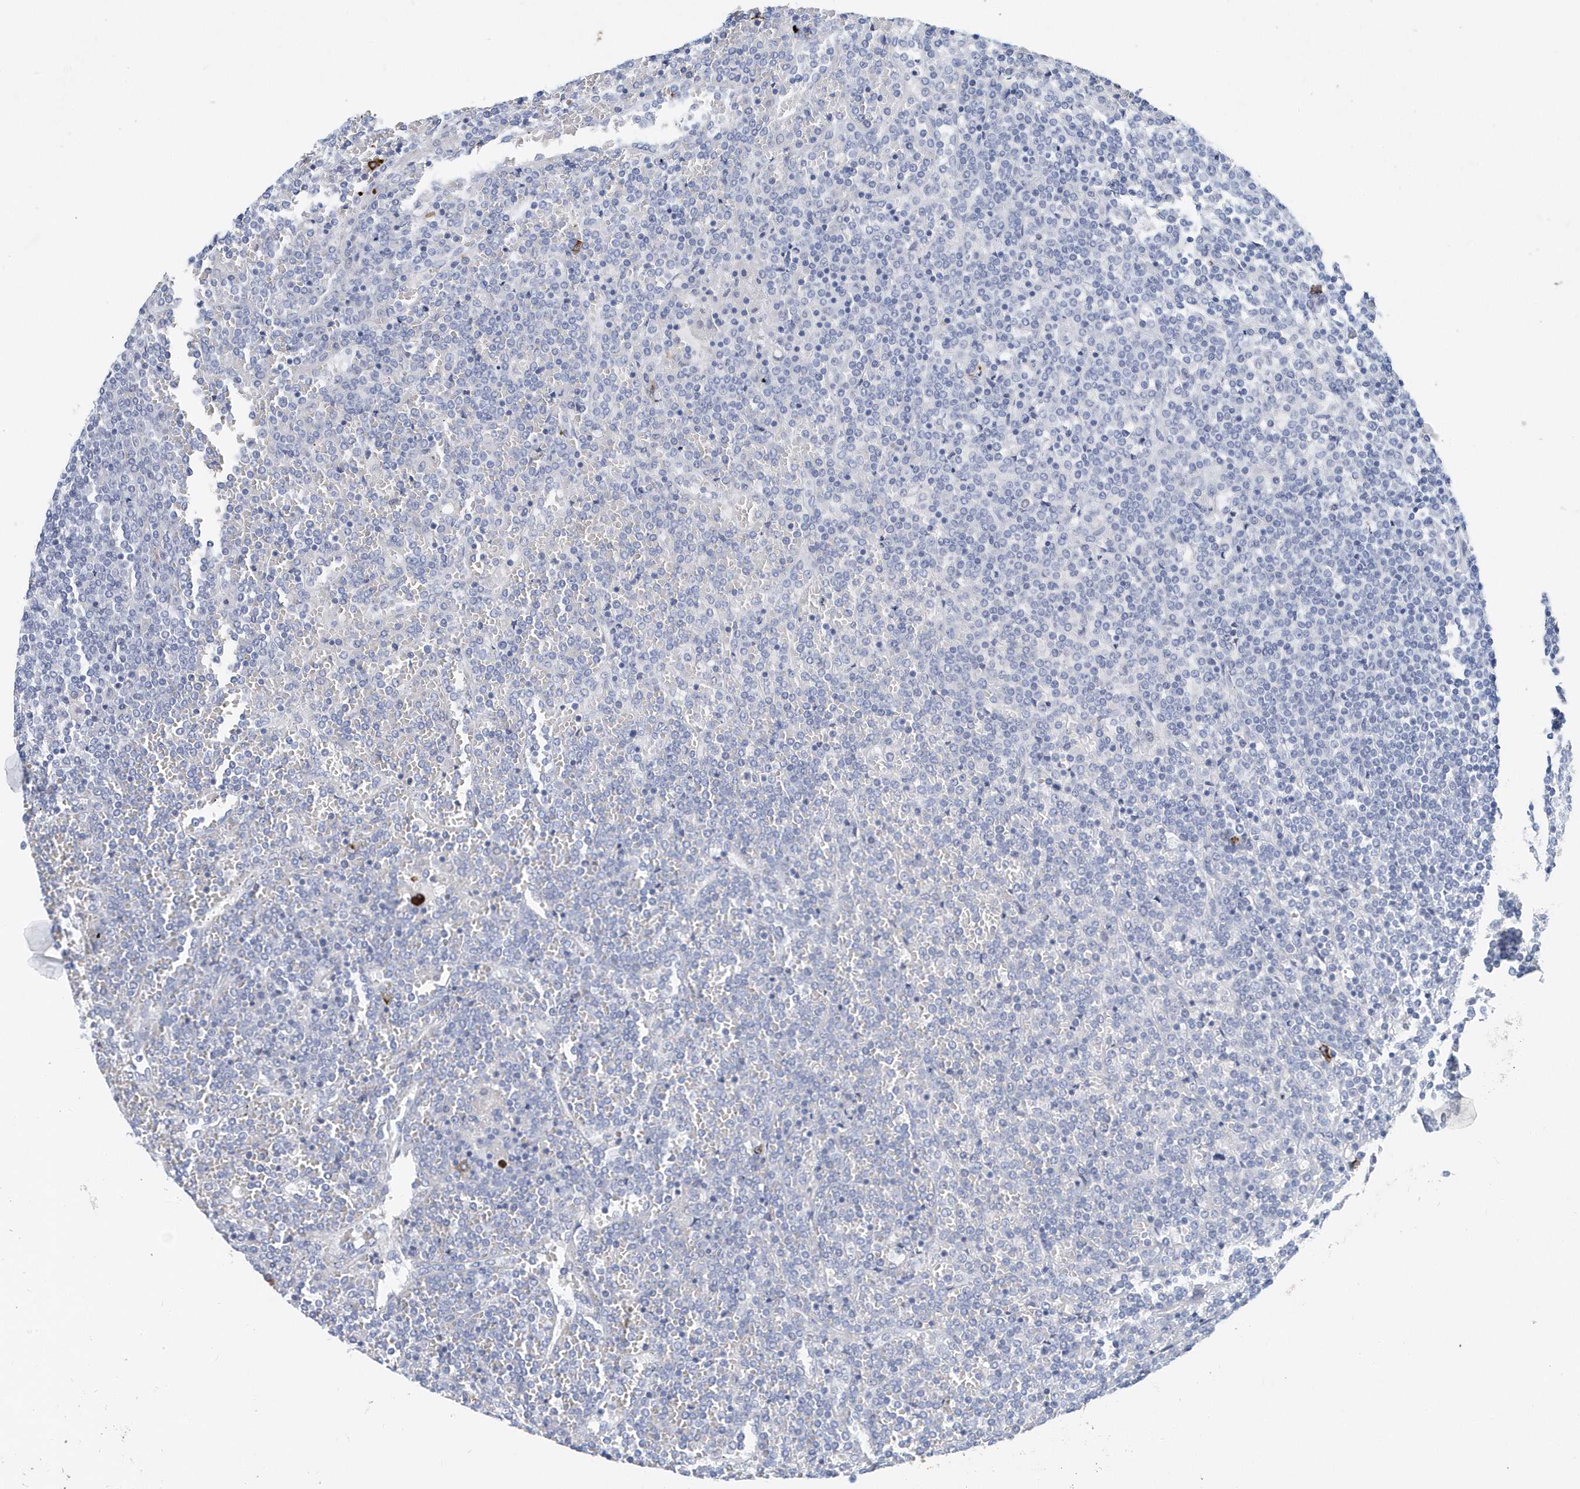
{"staining": {"intensity": "negative", "quantity": "none", "location": "none"}, "tissue": "lymphoma", "cell_type": "Tumor cells", "image_type": "cancer", "snomed": [{"axis": "morphology", "description": "Malignant lymphoma, non-Hodgkin's type, Low grade"}, {"axis": "topography", "description": "Spleen"}], "caption": "The image exhibits no significant expression in tumor cells of lymphoma.", "gene": "JCHAIN", "patient": {"sex": "female", "age": 19}}